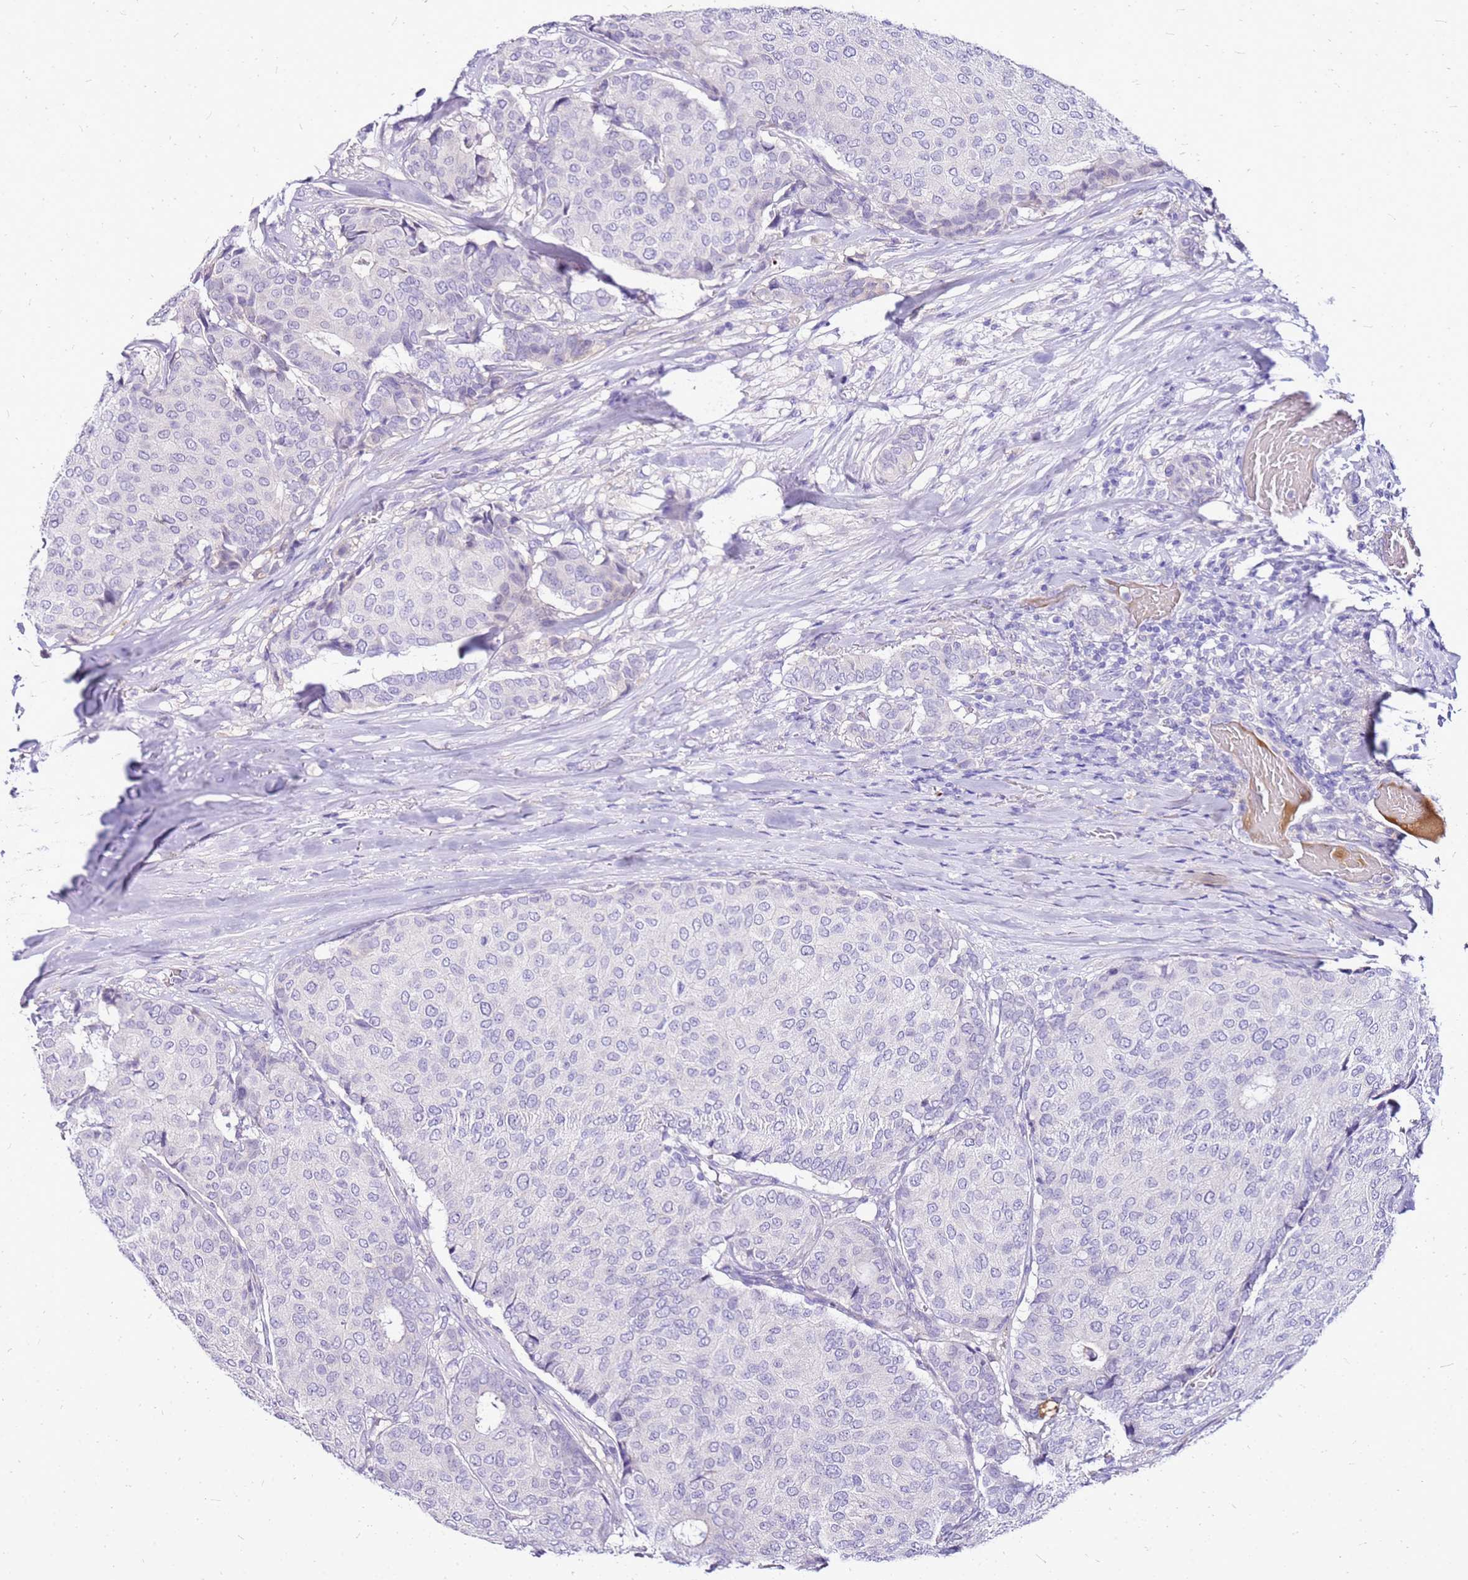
{"staining": {"intensity": "negative", "quantity": "none", "location": "none"}, "tissue": "breast cancer", "cell_type": "Tumor cells", "image_type": "cancer", "snomed": [{"axis": "morphology", "description": "Duct carcinoma"}, {"axis": "topography", "description": "Breast"}], "caption": "Tumor cells show no significant expression in breast cancer.", "gene": "DCDC2B", "patient": {"sex": "female", "age": 75}}